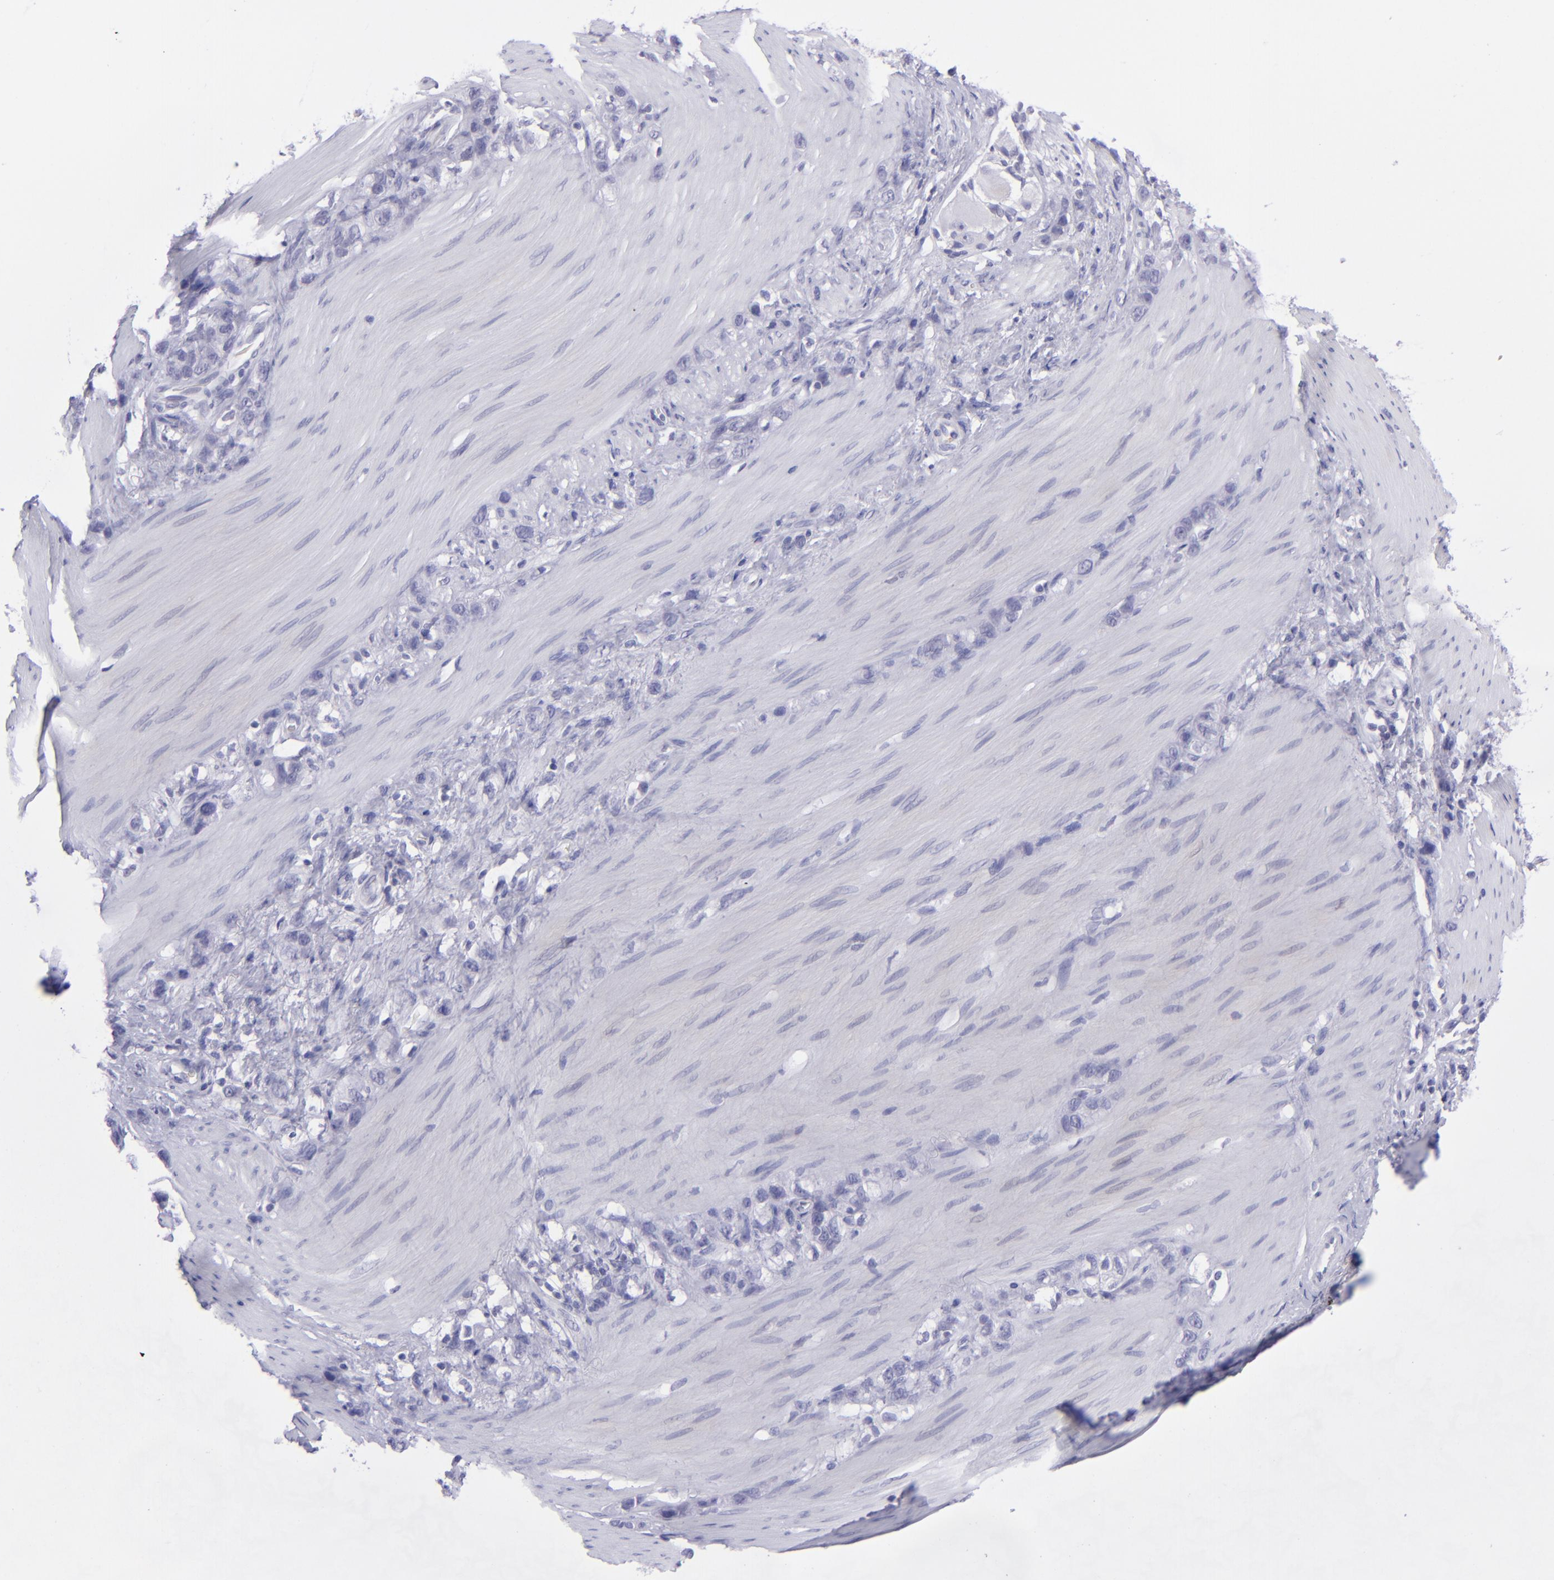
{"staining": {"intensity": "negative", "quantity": "none", "location": "none"}, "tissue": "stomach cancer", "cell_type": "Tumor cells", "image_type": "cancer", "snomed": [{"axis": "morphology", "description": "Normal tissue, NOS"}, {"axis": "morphology", "description": "Adenocarcinoma, NOS"}, {"axis": "morphology", "description": "Adenocarcinoma, High grade"}, {"axis": "topography", "description": "Stomach, upper"}, {"axis": "topography", "description": "Stomach"}], "caption": "Immunohistochemistry (IHC) of stomach adenocarcinoma (high-grade) displays no expression in tumor cells. (DAB IHC with hematoxylin counter stain).", "gene": "POU2F2", "patient": {"sex": "female", "age": 65}}